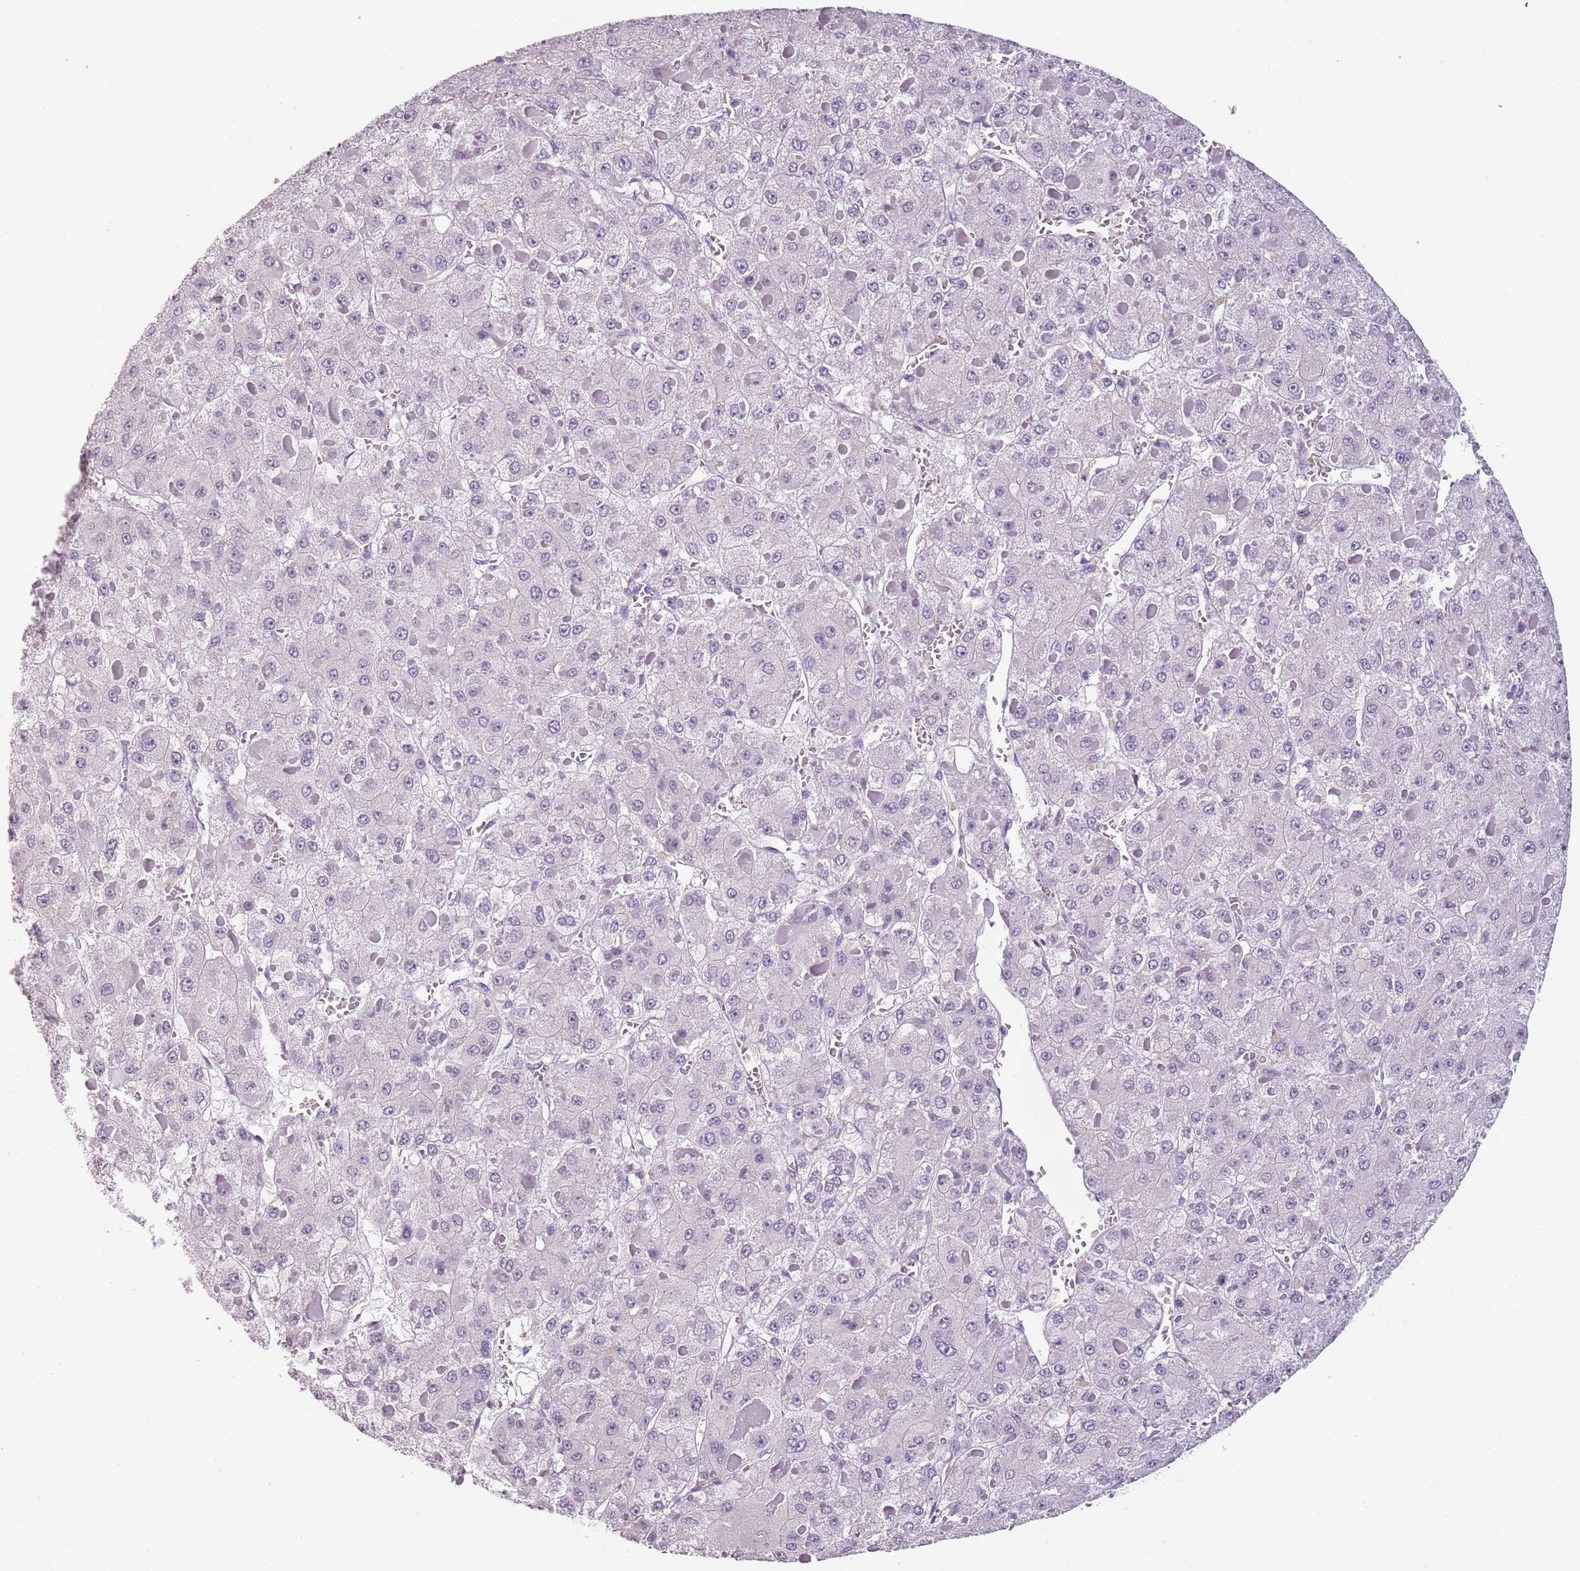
{"staining": {"intensity": "negative", "quantity": "none", "location": "none"}, "tissue": "liver cancer", "cell_type": "Tumor cells", "image_type": "cancer", "snomed": [{"axis": "morphology", "description": "Carcinoma, Hepatocellular, NOS"}, {"axis": "topography", "description": "Liver"}], "caption": "Immunohistochemistry of human liver cancer (hepatocellular carcinoma) displays no positivity in tumor cells.", "gene": "PIEZO1", "patient": {"sex": "female", "age": 73}}